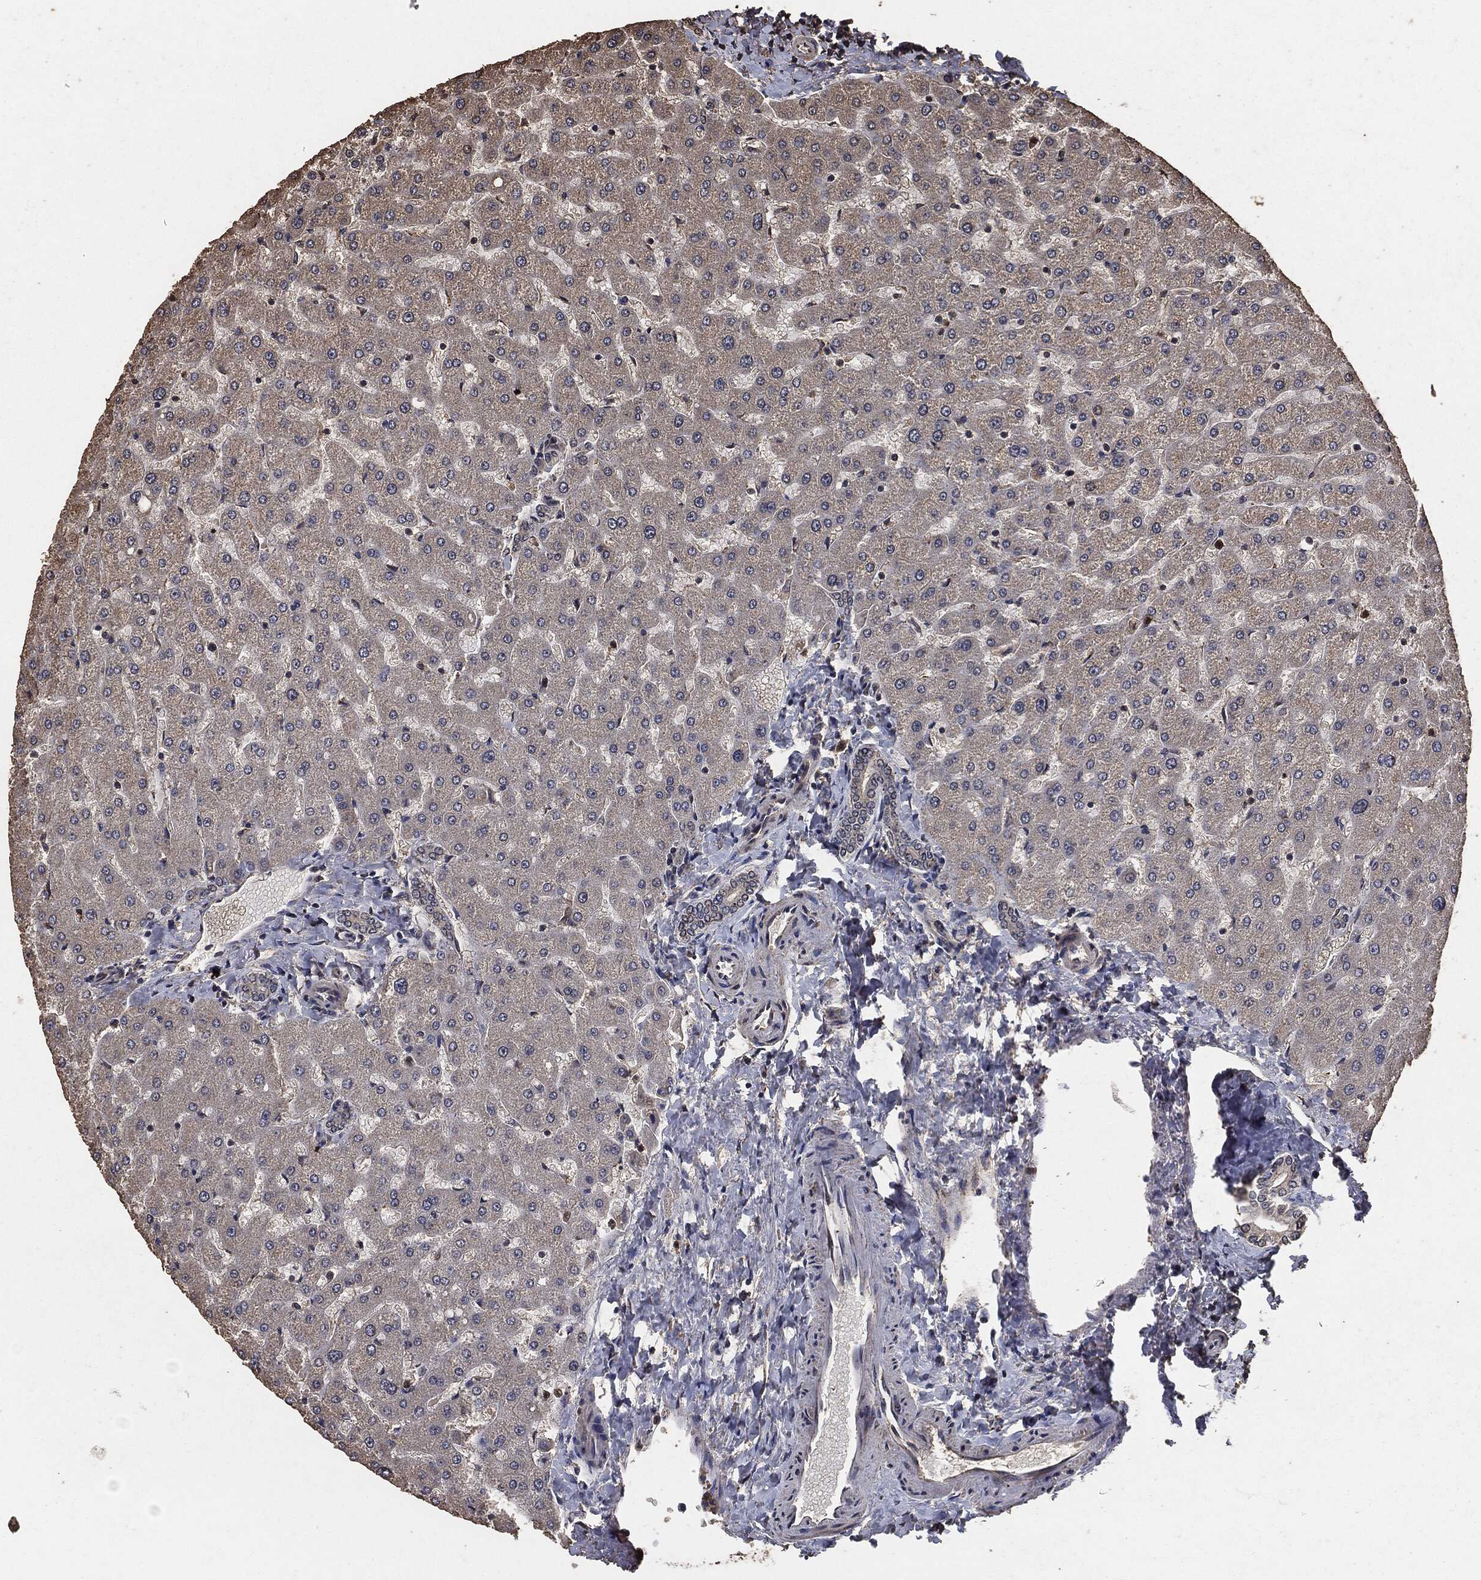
{"staining": {"intensity": "negative", "quantity": "none", "location": "none"}, "tissue": "liver", "cell_type": "Cholangiocytes", "image_type": "normal", "snomed": [{"axis": "morphology", "description": "Normal tissue, NOS"}, {"axis": "topography", "description": "Liver"}], "caption": "Protein analysis of normal liver displays no significant expression in cholangiocytes.", "gene": "AKT1S1", "patient": {"sex": "female", "age": 50}}